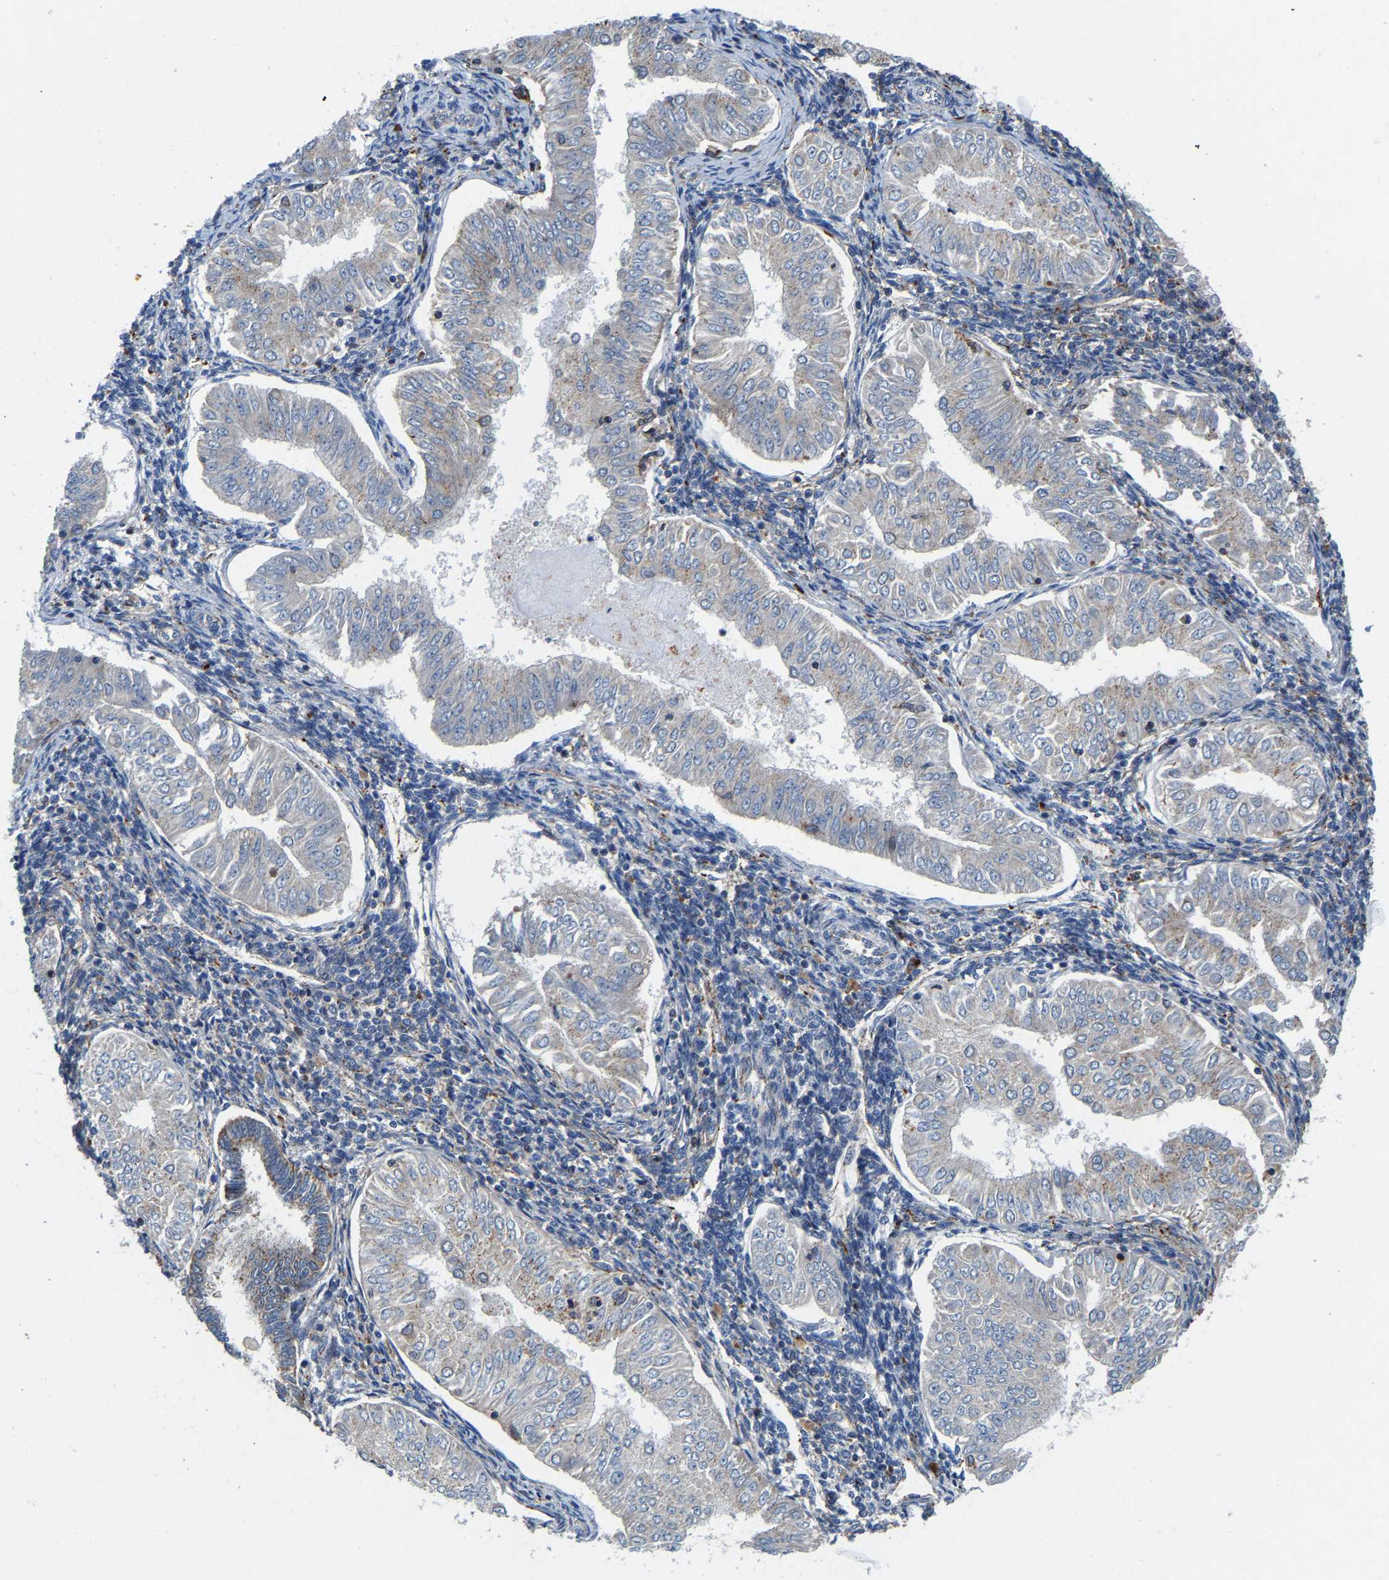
{"staining": {"intensity": "negative", "quantity": "none", "location": "none"}, "tissue": "endometrial cancer", "cell_type": "Tumor cells", "image_type": "cancer", "snomed": [{"axis": "morphology", "description": "Normal tissue, NOS"}, {"axis": "morphology", "description": "Adenocarcinoma, NOS"}, {"axis": "topography", "description": "Endometrium"}], "caption": "This micrograph is of endometrial adenocarcinoma stained with IHC to label a protein in brown with the nuclei are counter-stained blue. There is no expression in tumor cells. (Brightfield microscopy of DAB (3,3'-diaminobenzidine) immunohistochemistry at high magnification).", "gene": "DPP7", "patient": {"sex": "female", "age": 53}}